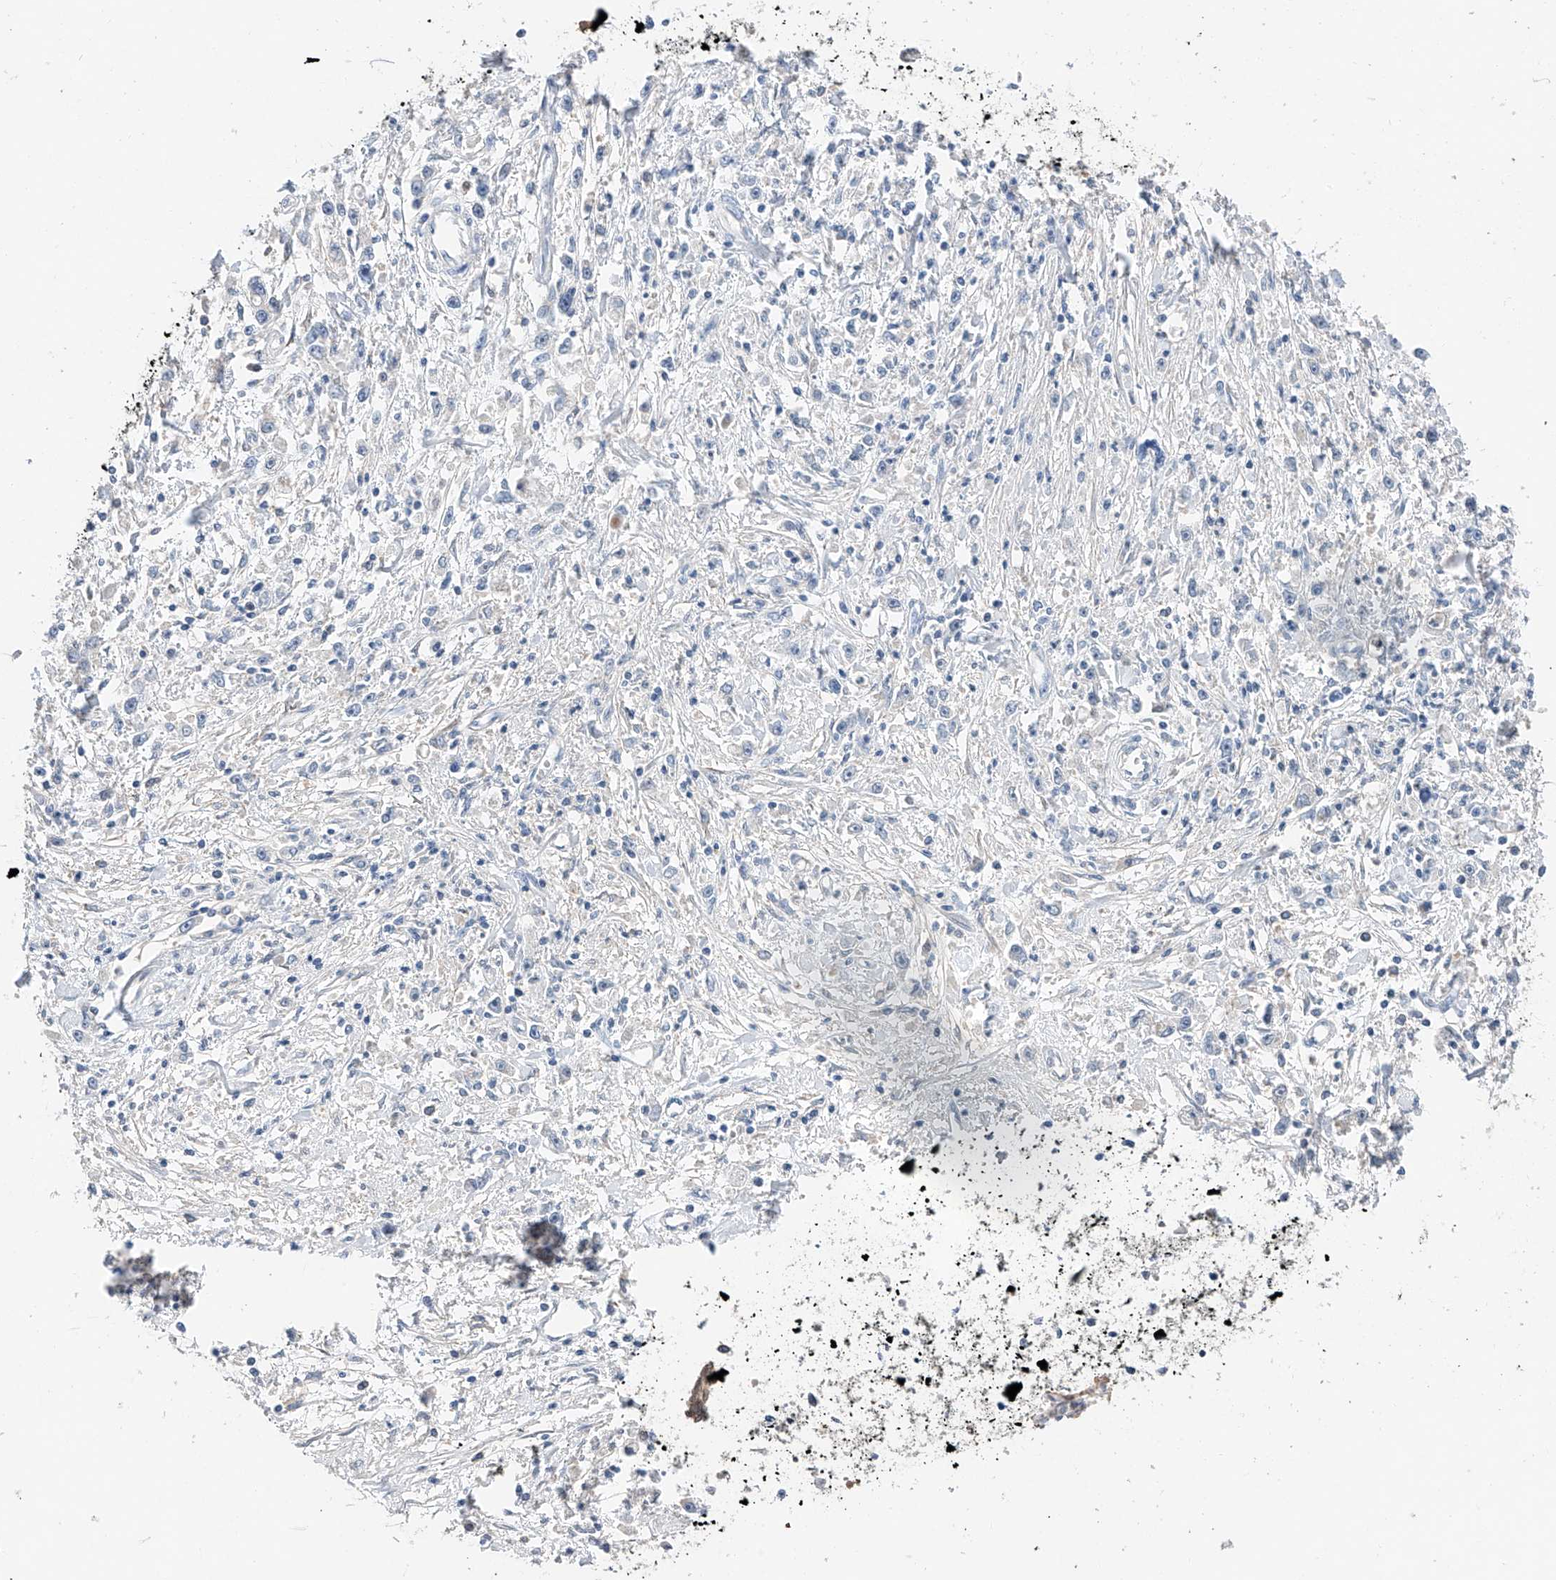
{"staining": {"intensity": "negative", "quantity": "none", "location": "none"}, "tissue": "stomach cancer", "cell_type": "Tumor cells", "image_type": "cancer", "snomed": [{"axis": "morphology", "description": "Adenocarcinoma, NOS"}, {"axis": "topography", "description": "Stomach"}], "caption": "Image shows no significant protein staining in tumor cells of stomach cancer. (DAB immunohistochemistry visualized using brightfield microscopy, high magnification).", "gene": "FUCA2", "patient": {"sex": "female", "age": 59}}